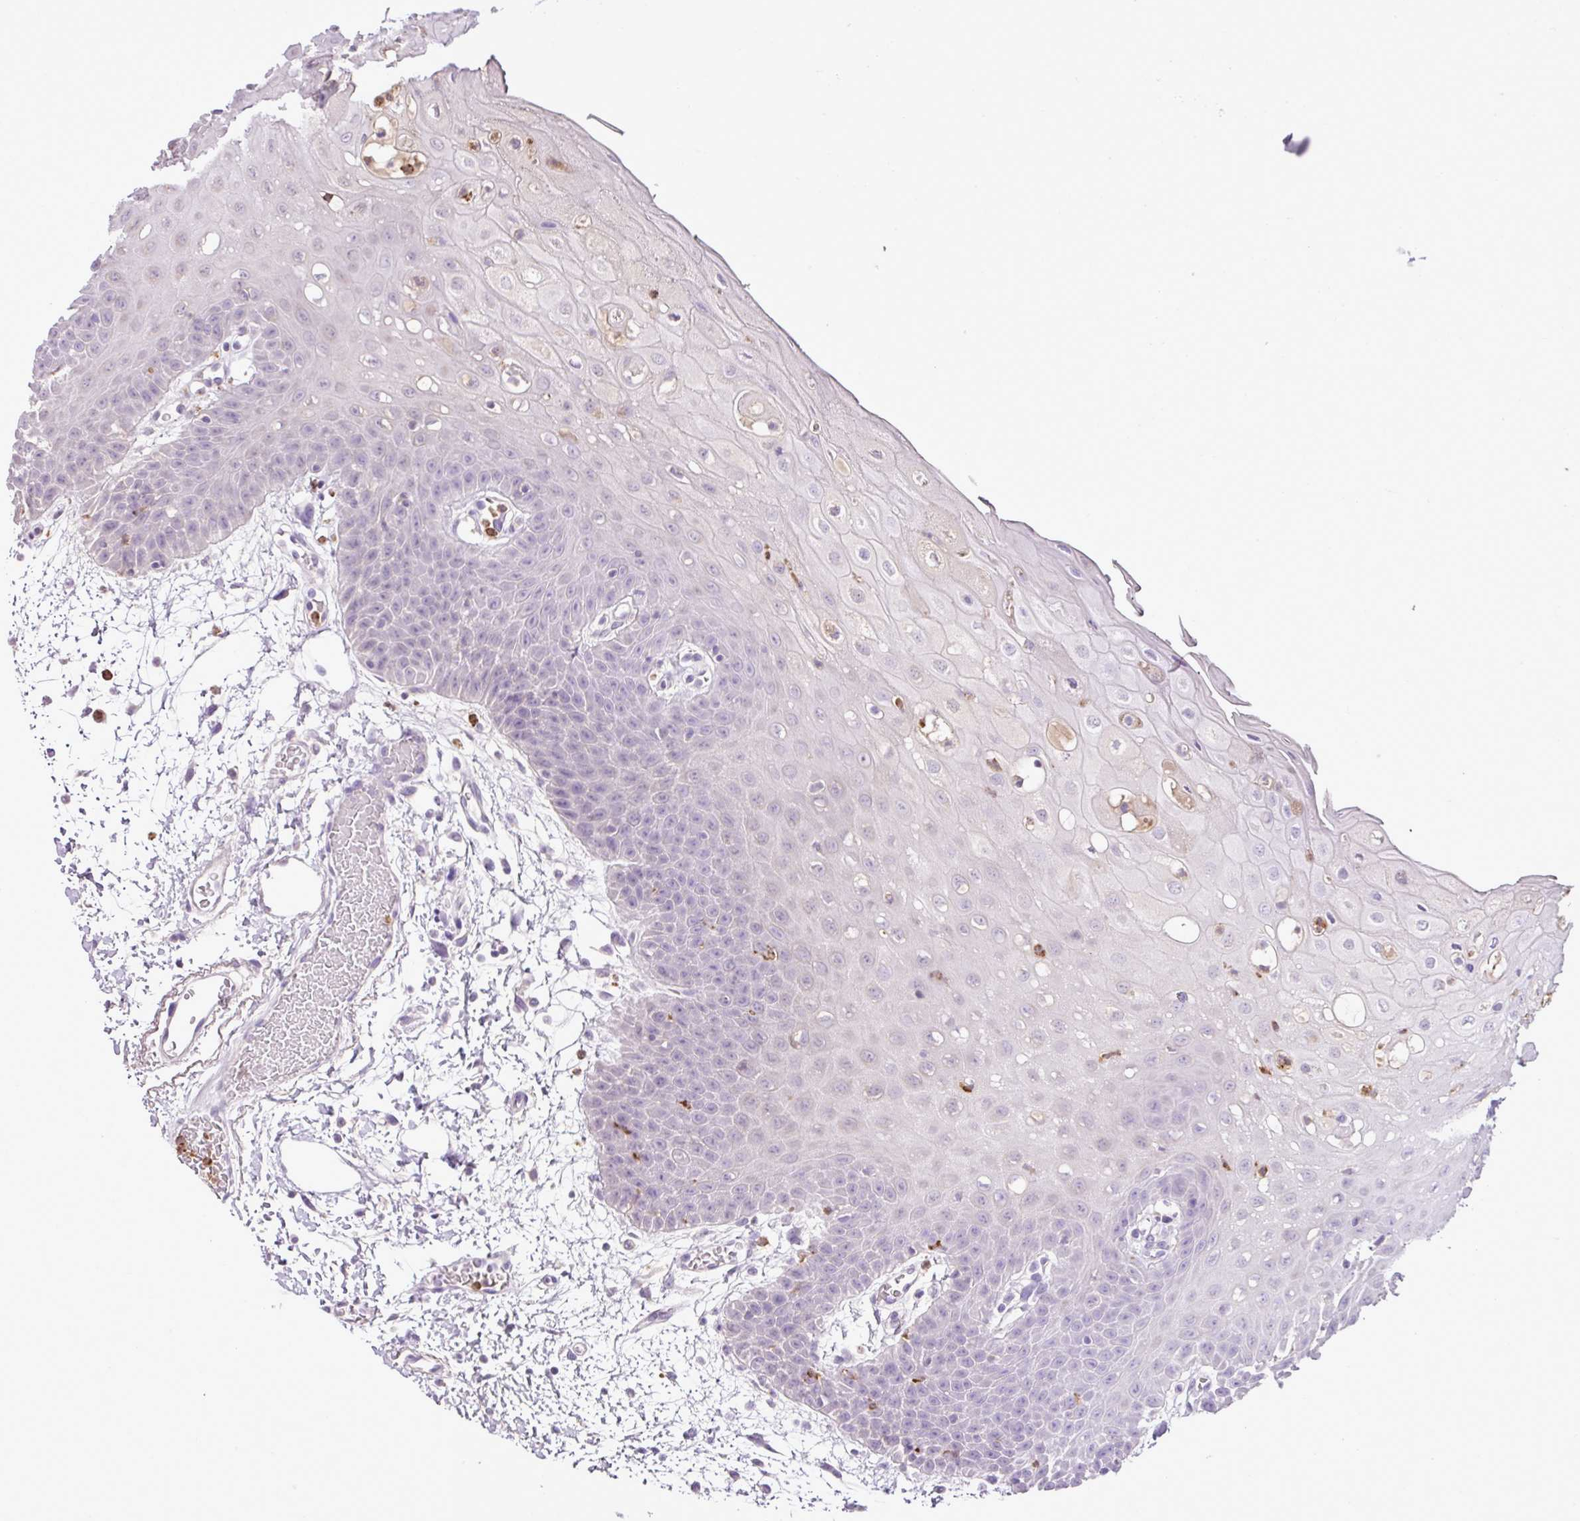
{"staining": {"intensity": "weak", "quantity": "<25%", "location": "cytoplasmic/membranous"}, "tissue": "oral mucosa", "cell_type": "Squamous epithelial cells", "image_type": "normal", "snomed": [{"axis": "morphology", "description": "Normal tissue, NOS"}, {"axis": "topography", "description": "Oral tissue"}, {"axis": "topography", "description": "Tounge, NOS"}], "caption": "The photomicrograph displays no staining of squamous epithelial cells in benign oral mucosa. (IHC, brightfield microscopy, high magnification).", "gene": "HTR3E", "patient": {"sex": "female", "age": 59}}